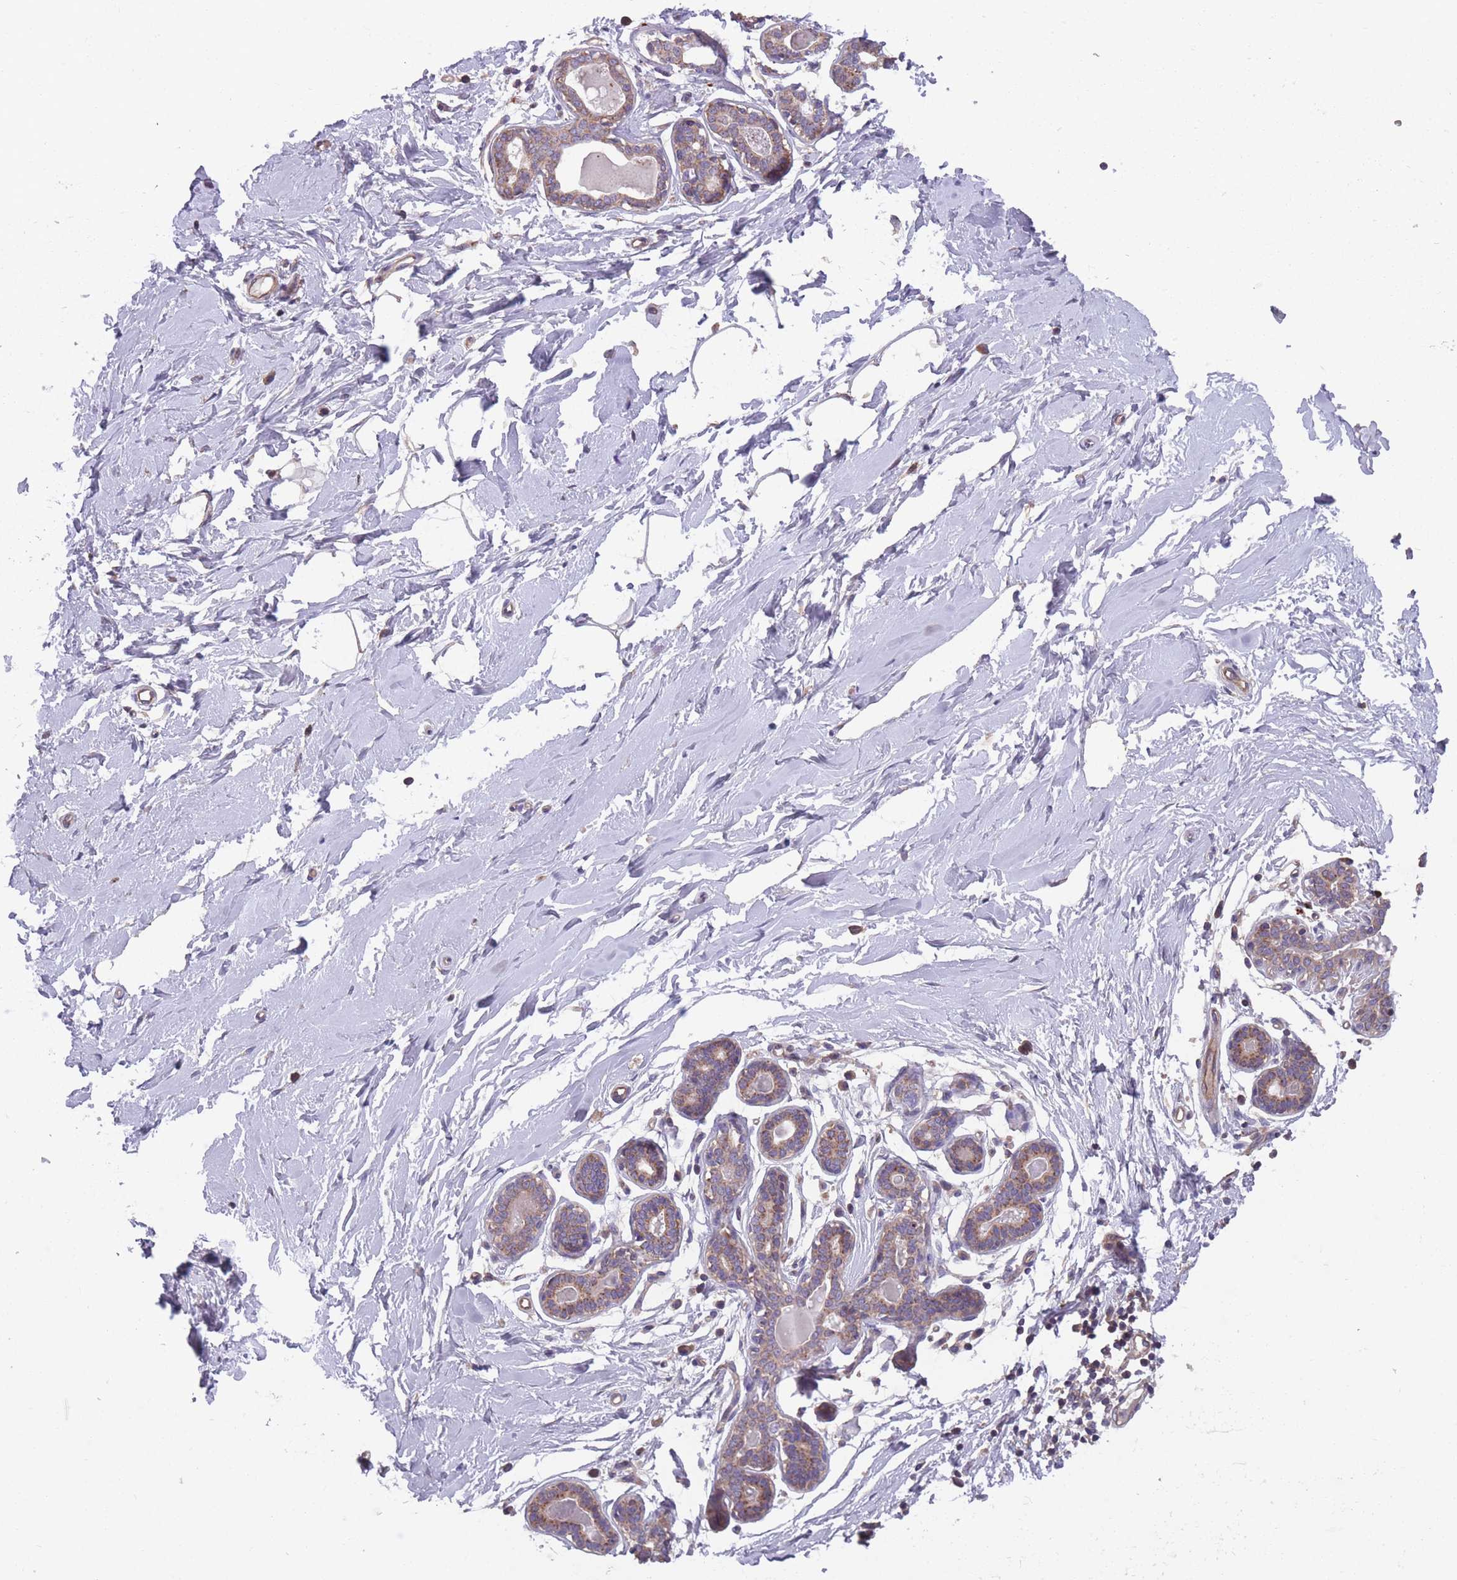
{"staining": {"intensity": "negative", "quantity": "none", "location": "none"}, "tissue": "breast", "cell_type": "Adipocytes", "image_type": "normal", "snomed": [{"axis": "morphology", "description": "Normal tissue, NOS"}, {"axis": "topography", "description": "Breast"}], "caption": "Breast stained for a protein using immunohistochemistry demonstrates no staining adipocytes.", "gene": "ITPKC", "patient": {"sex": "female", "age": 23}}